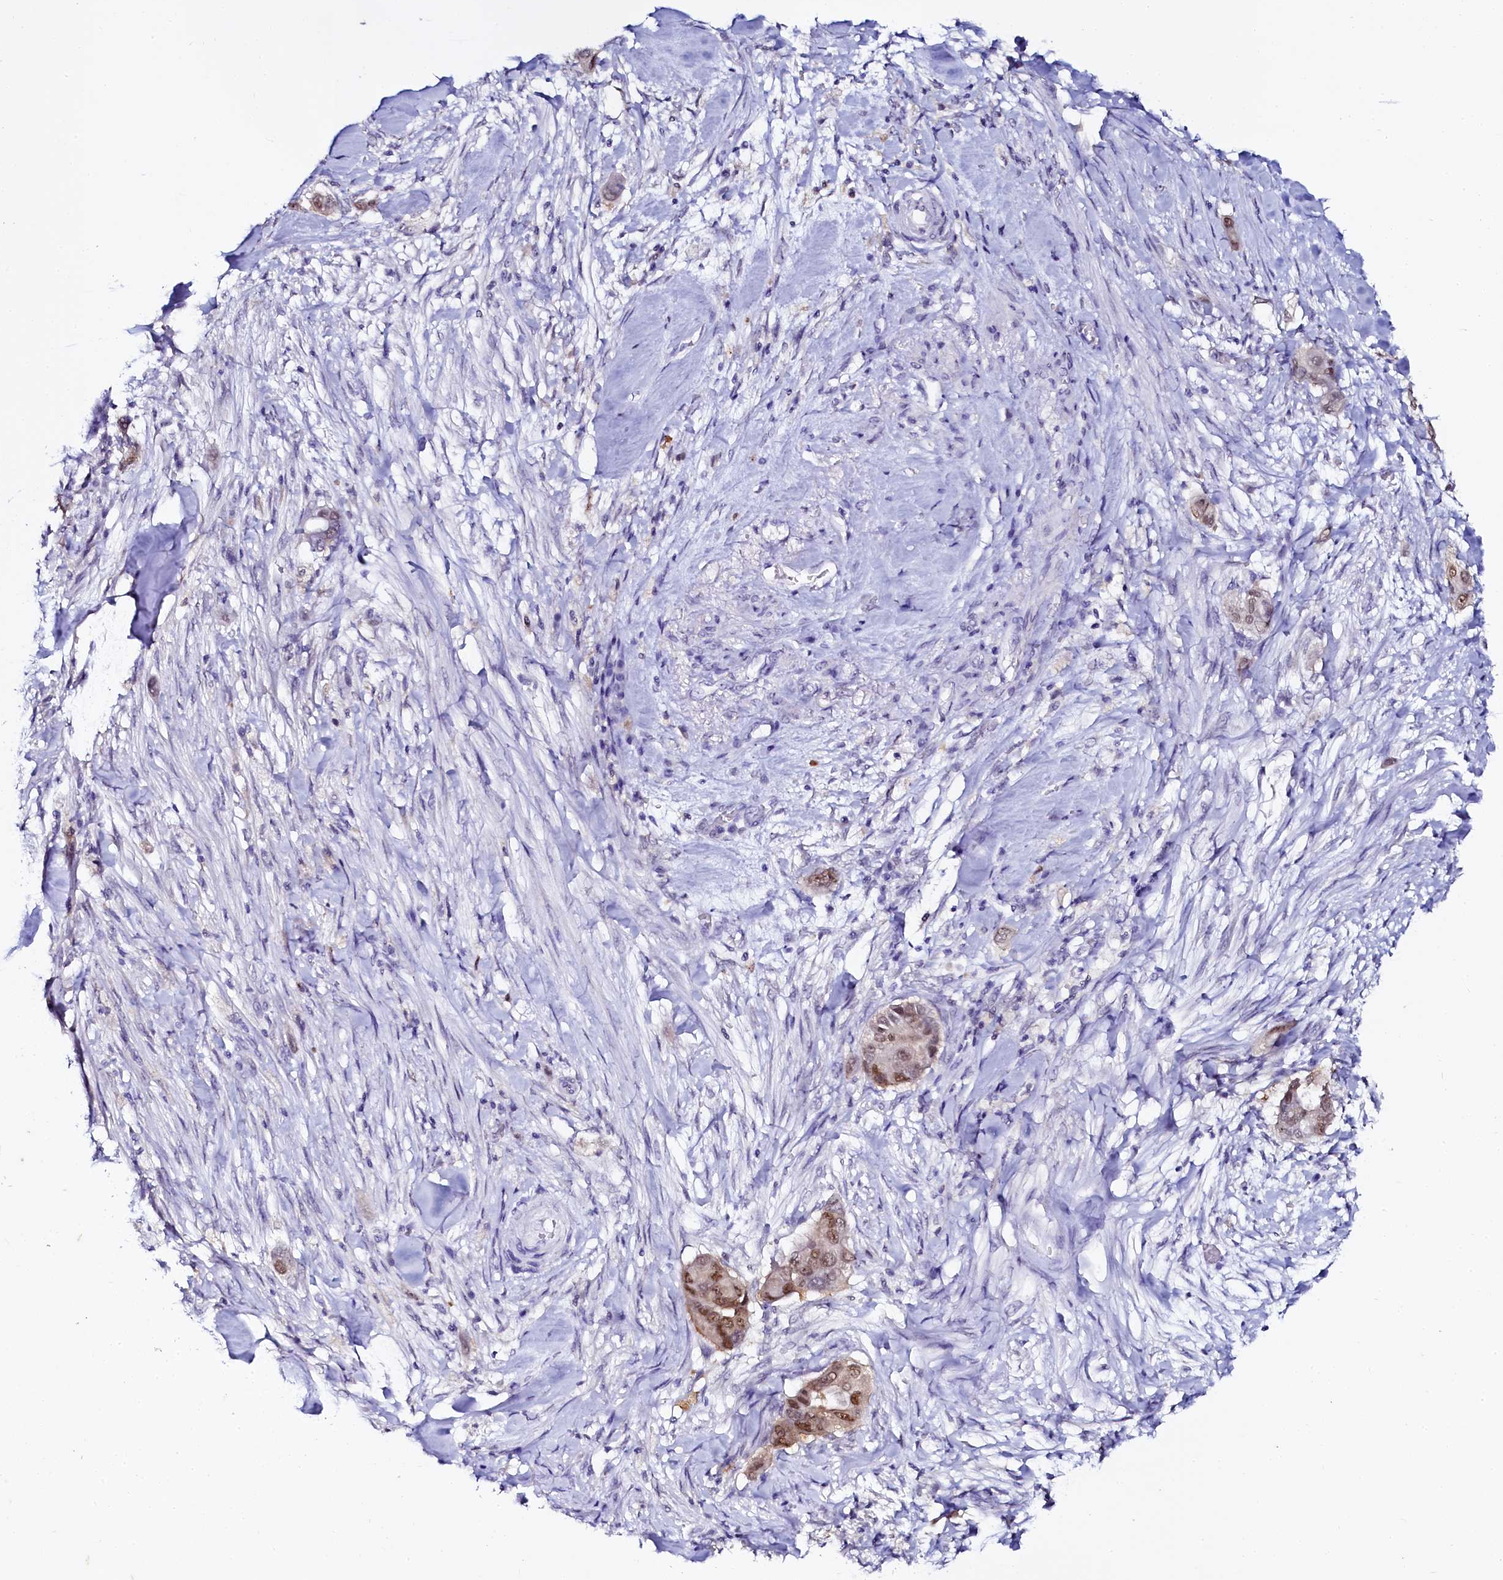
{"staining": {"intensity": "moderate", "quantity": "25%-75%", "location": "nuclear"}, "tissue": "pancreatic cancer", "cell_type": "Tumor cells", "image_type": "cancer", "snomed": [{"axis": "morphology", "description": "Adenocarcinoma, NOS"}, {"axis": "topography", "description": "Pancreas"}], "caption": "Moderate nuclear expression is present in approximately 25%-75% of tumor cells in adenocarcinoma (pancreatic).", "gene": "SORD", "patient": {"sex": "male", "age": 68}}